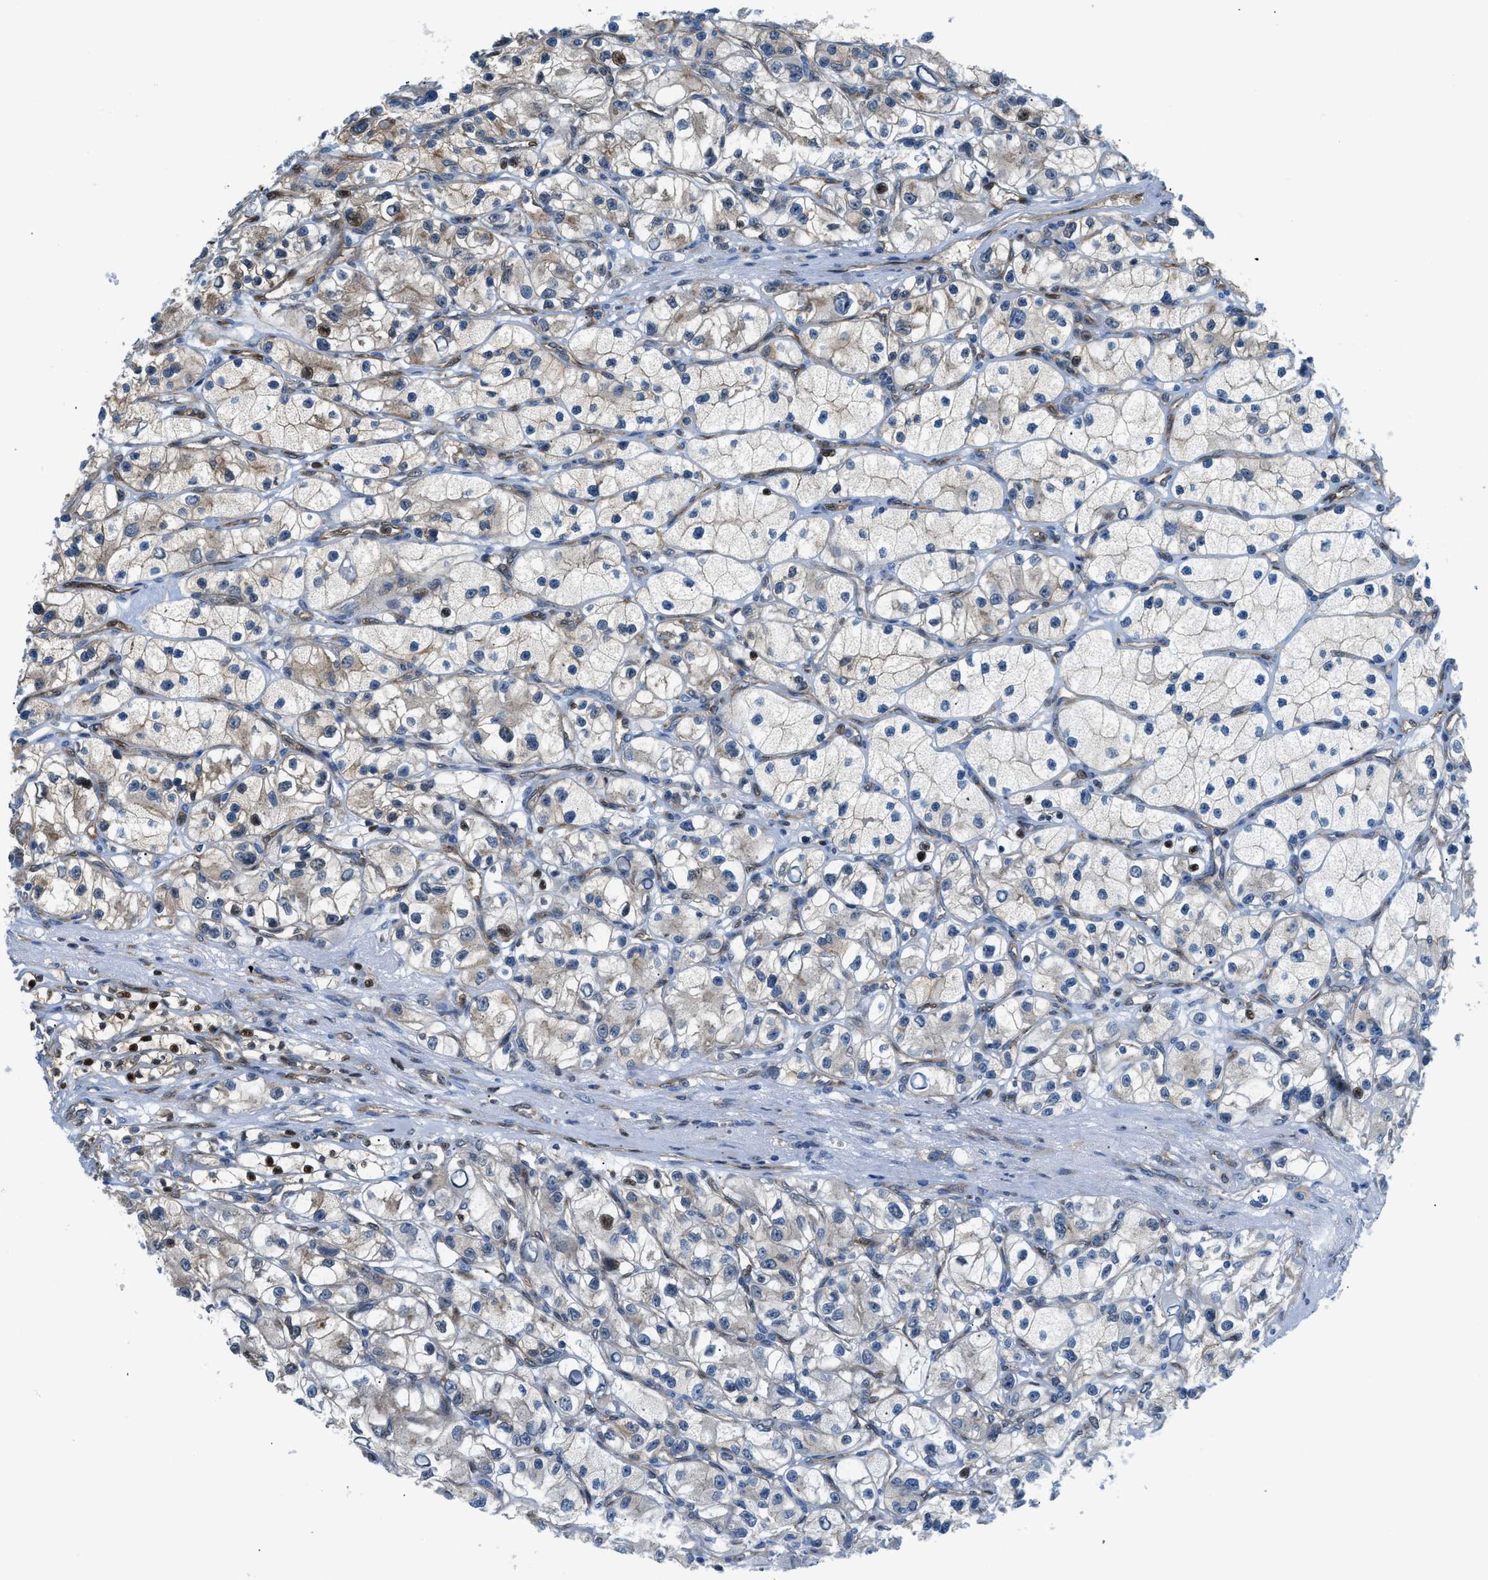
{"staining": {"intensity": "weak", "quantity": "<25%", "location": "cytoplasmic/membranous,nuclear"}, "tissue": "renal cancer", "cell_type": "Tumor cells", "image_type": "cancer", "snomed": [{"axis": "morphology", "description": "Adenocarcinoma, NOS"}, {"axis": "topography", "description": "Kidney"}], "caption": "Renal cancer was stained to show a protein in brown. There is no significant staining in tumor cells.", "gene": "YWHAE", "patient": {"sex": "female", "age": 57}}